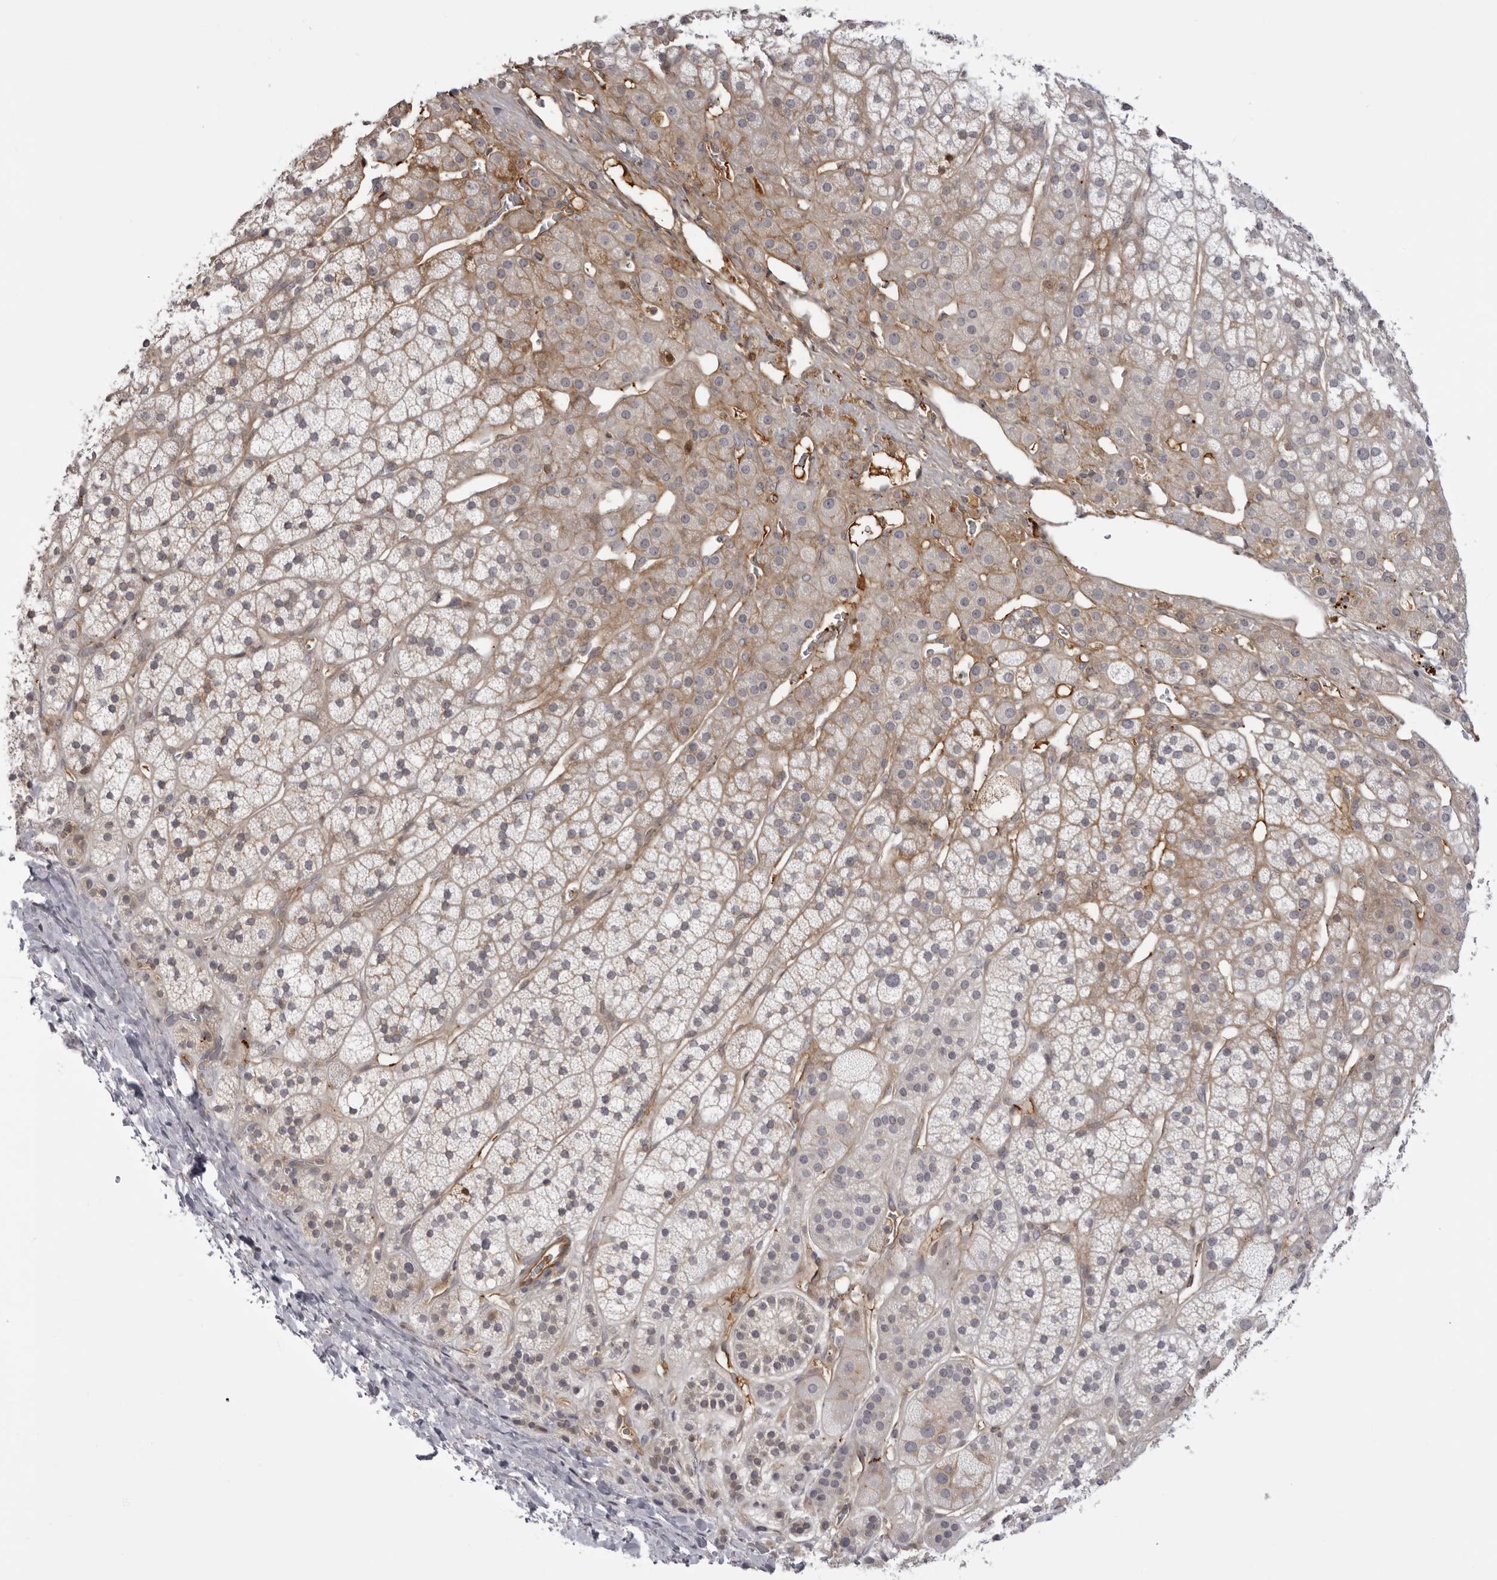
{"staining": {"intensity": "weak", "quantity": "<25%", "location": "cytoplasmic/membranous"}, "tissue": "adrenal gland", "cell_type": "Glandular cells", "image_type": "normal", "snomed": [{"axis": "morphology", "description": "Normal tissue, NOS"}, {"axis": "topography", "description": "Adrenal gland"}], "caption": "DAB immunohistochemical staining of normal human adrenal gland reveals no significant positivity in glandular cells.", "gene": "PLEKHF2", "patient": {"sex": "male", "age": 56}}